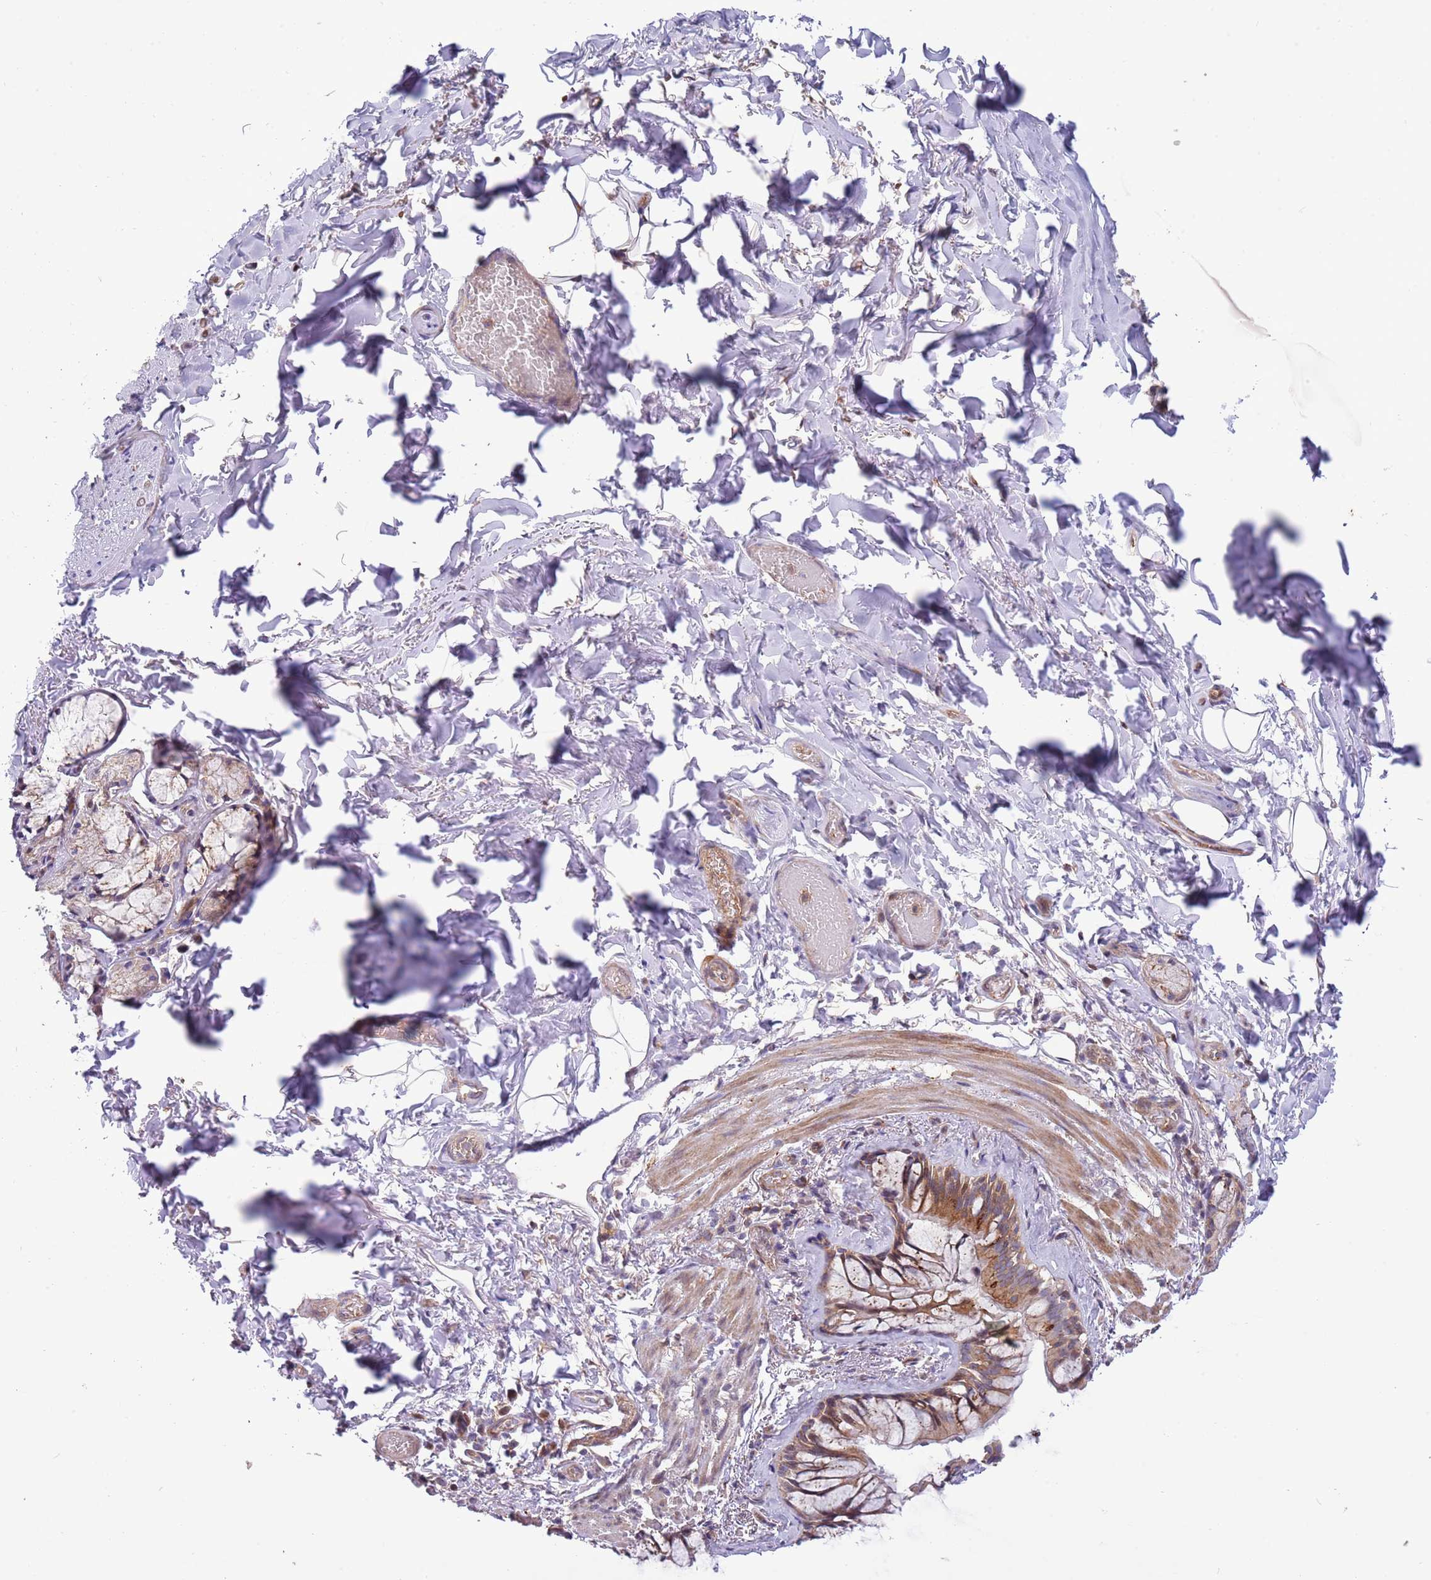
{"staining": {"intensity": "moderate", "quantity": ">75%", "location": "cytoplasmic/membranous"}, "tissue": "bronchus", "cell_type": "Respiratory epithelial cells", "image_type": "normal", "snomed": [{"axis": "morphology", "description": "Normal tissue, NOS"}, {"axis": "topography", "description": "Cartilage tissue"}], "caption": "Protein staining by immunohistochemistry shows moderate cytoplasmic/membranous staining in about >75% of respiratory epithelial cells in normal bronchus. Nuclei are stained in blue.", "gene": "ITGB6", "patient": {"sex": "male", "age": 63}}